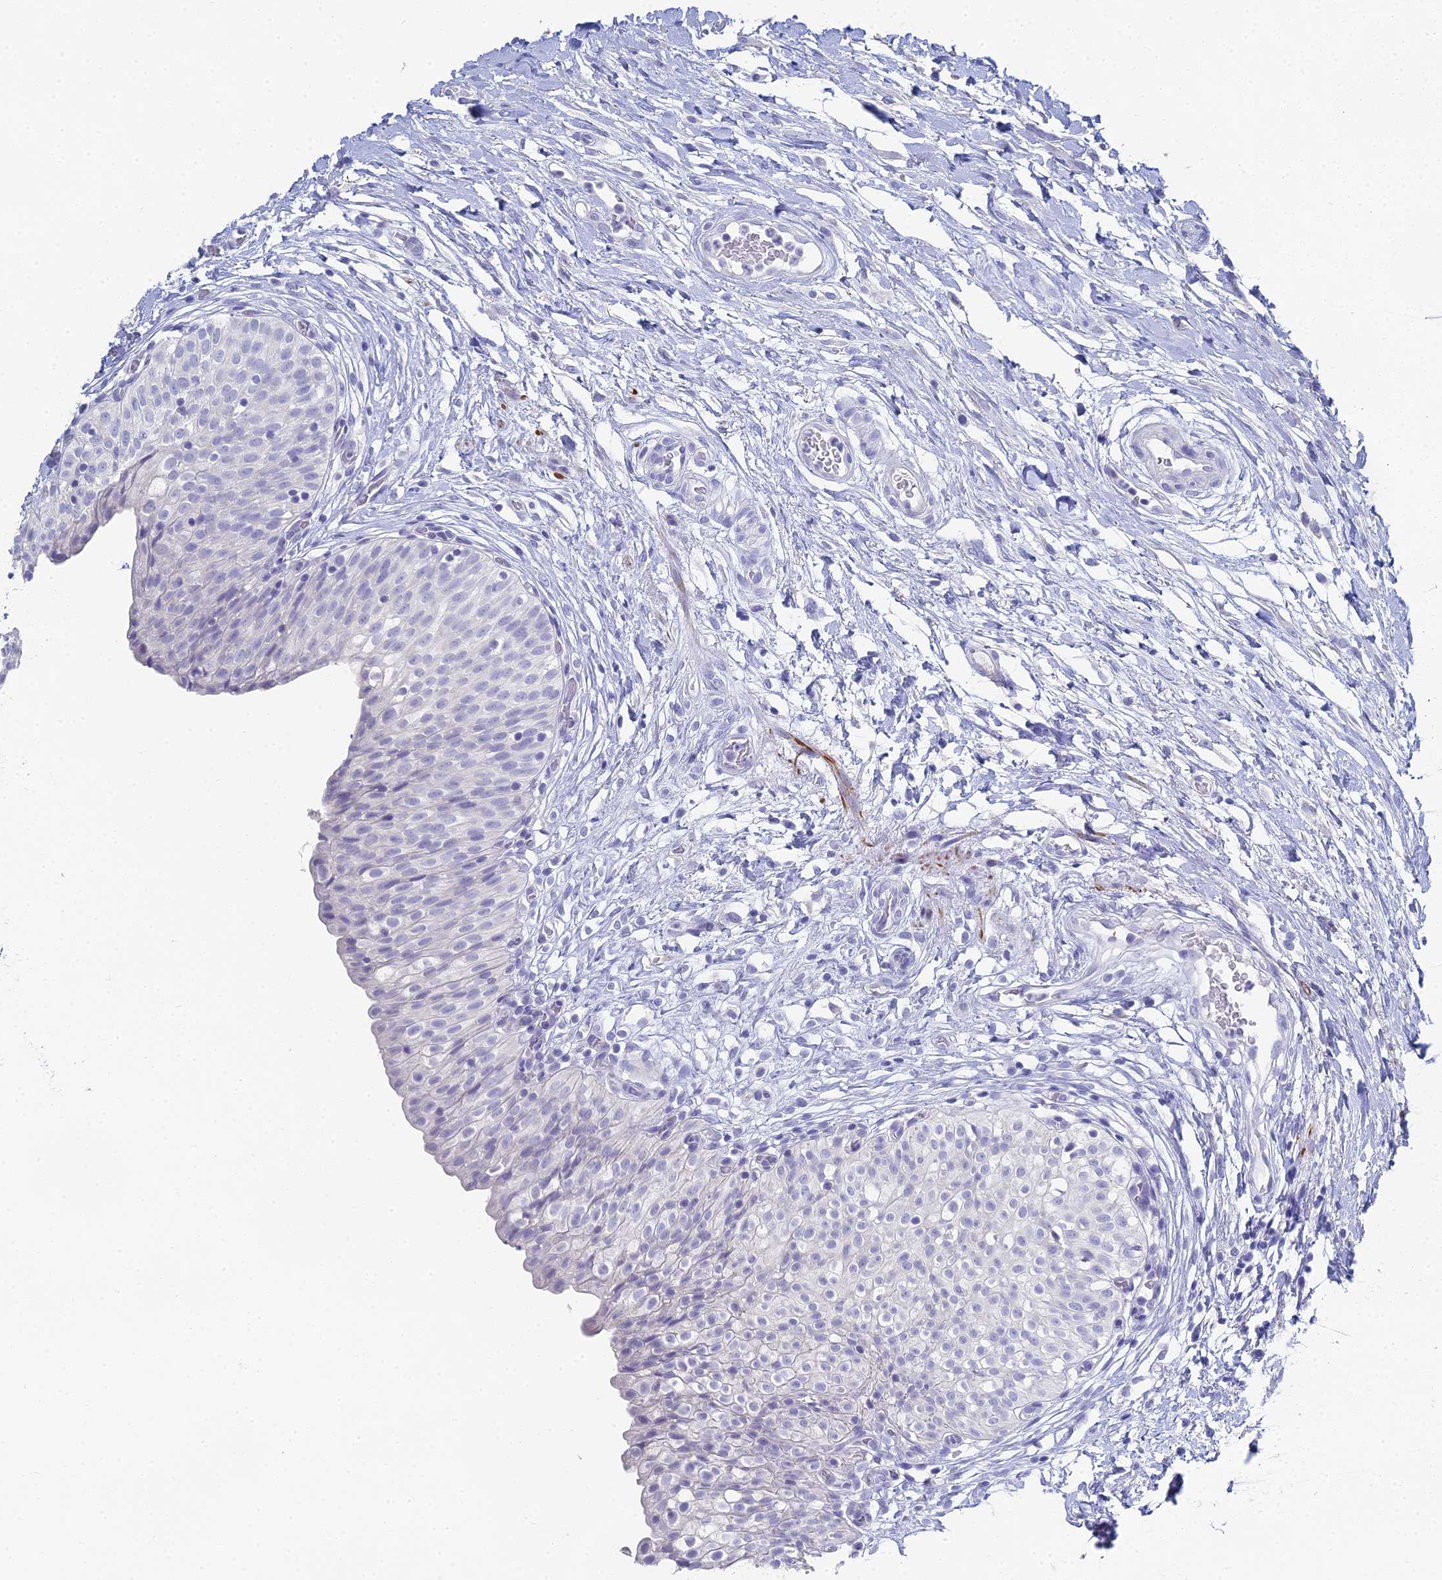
{"staining": {"intensity": "negative", "quantity": "none", "location": "none"}, "tissue": "urinary bladder", "cell_type": "Urothelial cells", "image_type": "normal", "snomed": [{"axis": "morphology", "description": "Normal tissue, NOS"}, {"axis": "topography", "description": "Urinary bladder"}], "caption": "Urothelial cells show no significant protein positivity in benign urinary bladder.", "gene": "ALPP", "patient": {"sex": "male", "age": 55}}